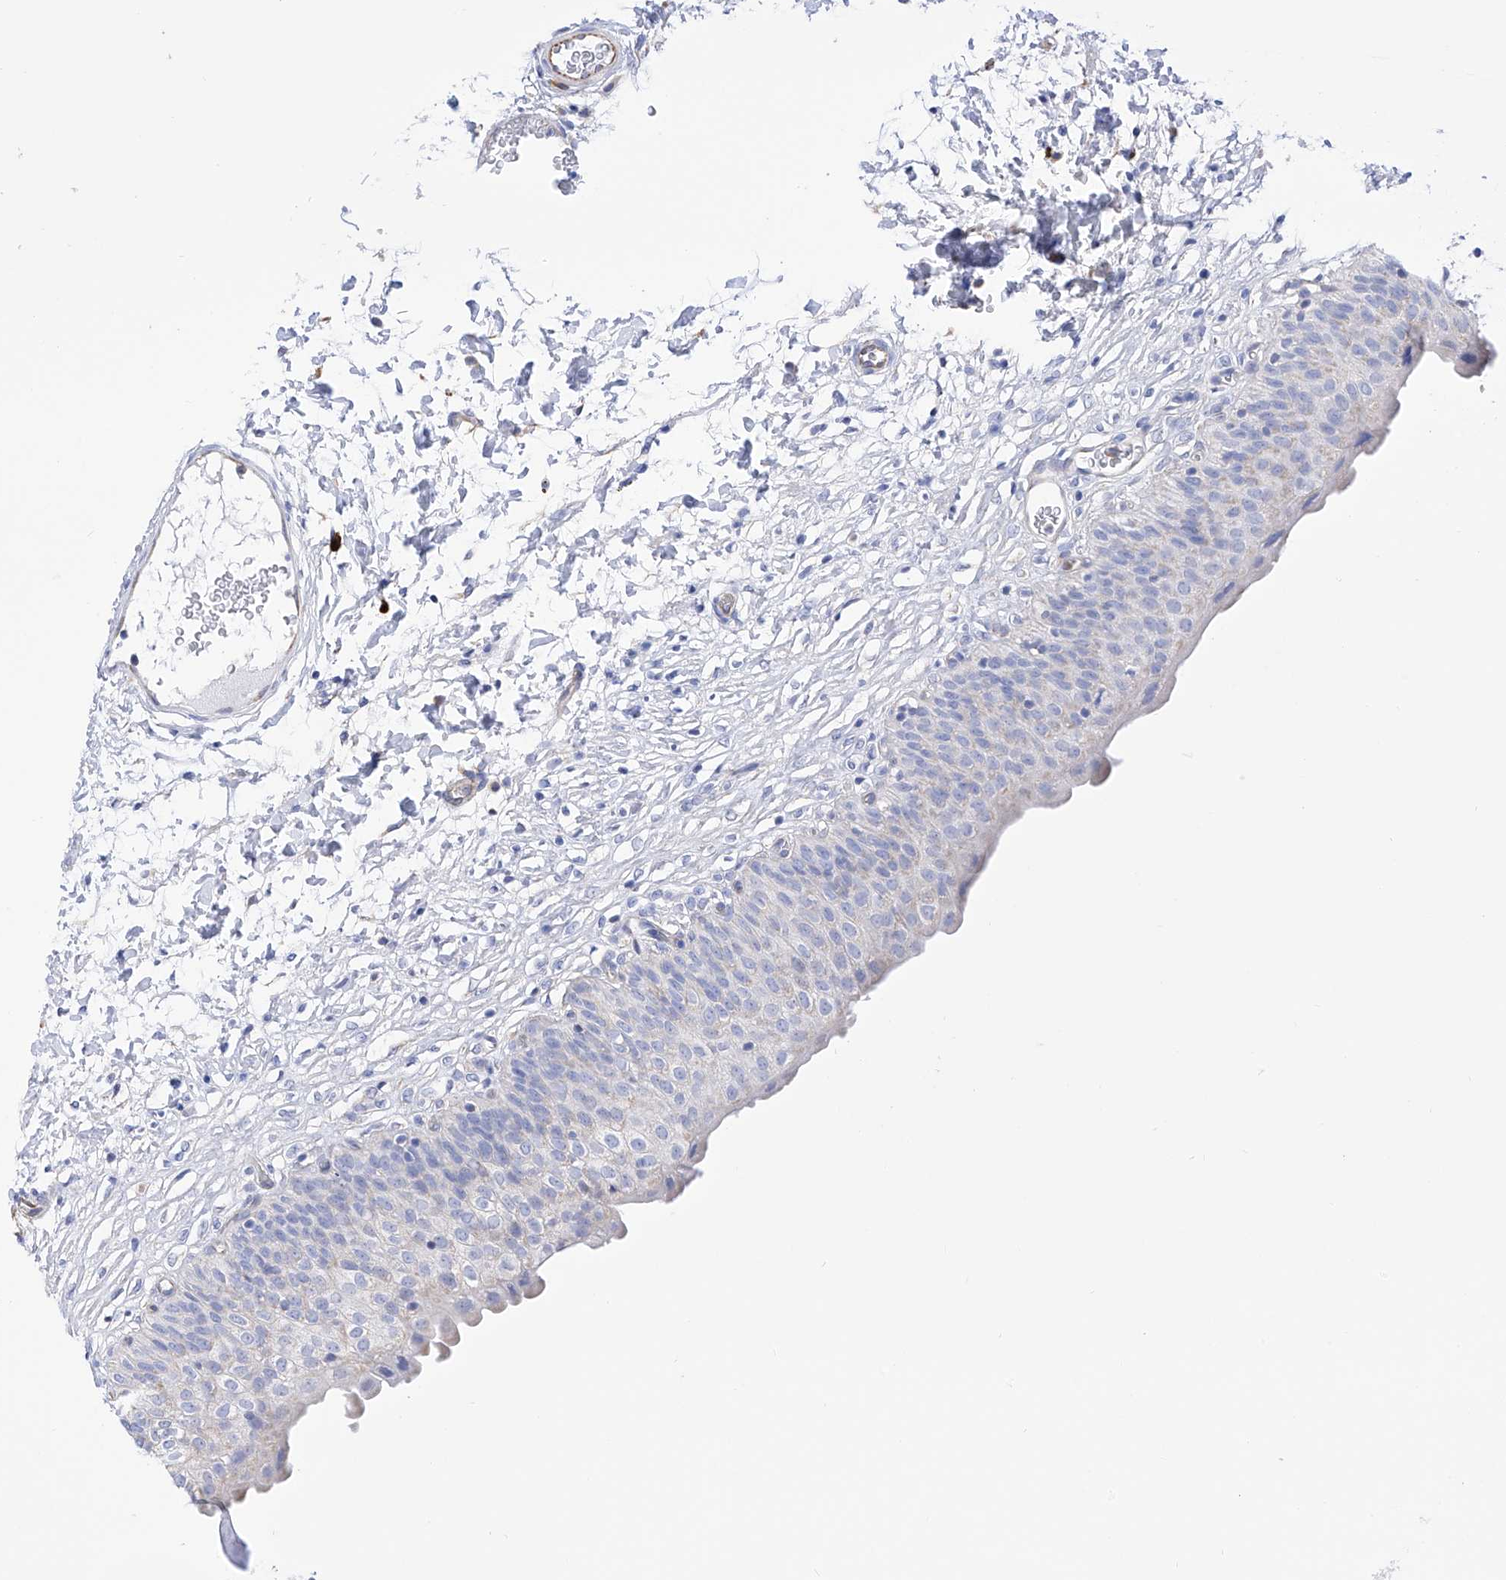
{"staining": {"intensity": "negative", "quantity": "none", "location": "none"}, "tissue": "urinary bladder", "cell_type": "Urothelial cells", "image_type": "normal", "snomed": [{"axis": "morphology", "description": "Normal tissue, NOS"}, {"axis": "topography", "description": "Urinary bladder"}], "caption": "Immunohistochemistry (IHC) image of unremarkable urinary bladder: human urinary bladder stained with DAB (3,3'-diaminobenzidine) displays no significant protein positivity in urothelial cells. (DAB (3,3'-diaminobenzidine) IHC visualized using brightfield microscopy, high magnification).", "gene": "FLG", "patient": {"sex": "male", "age": 55}}